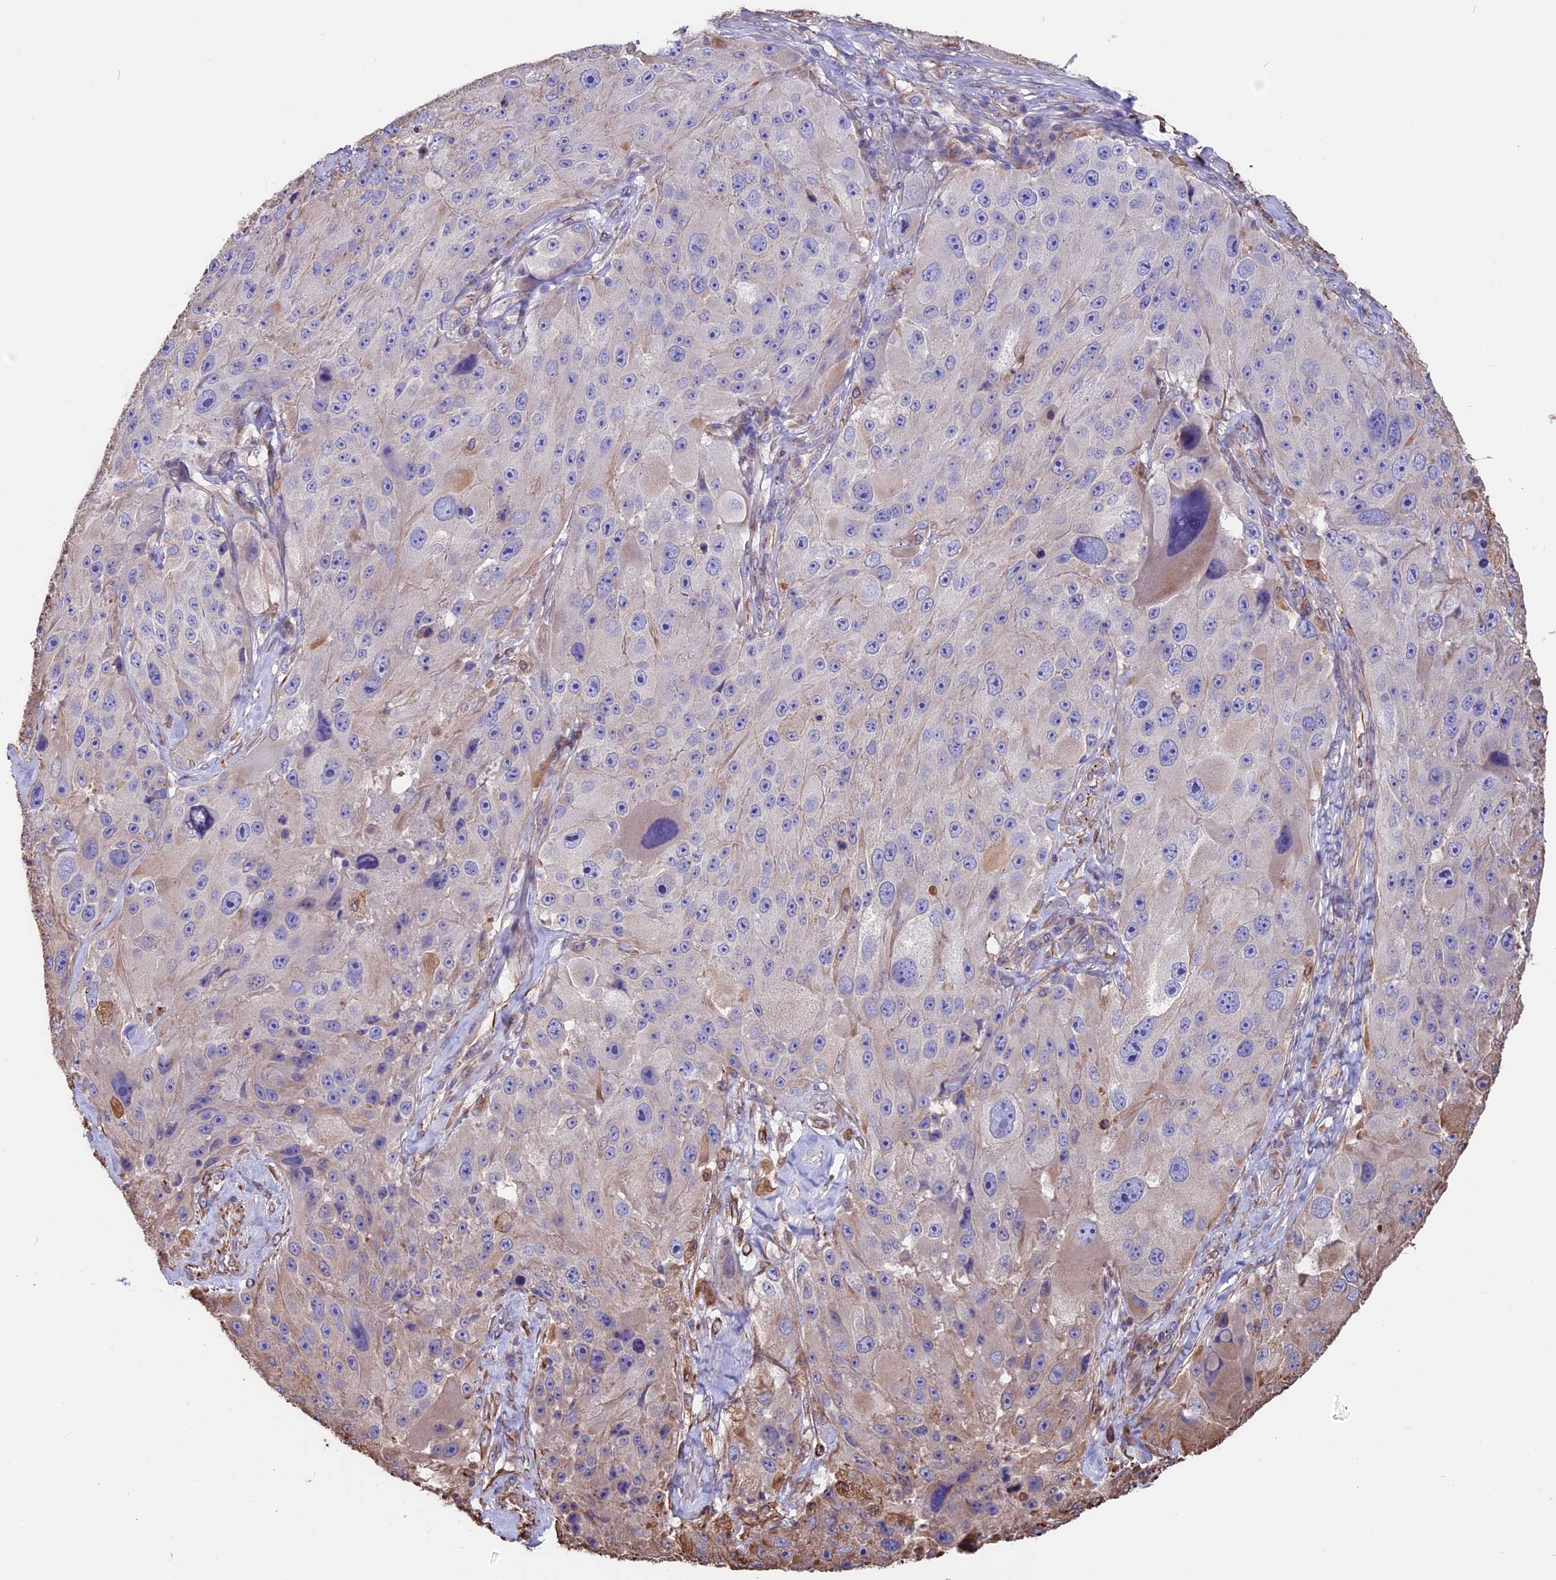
{"staining": {"intensity": "weak", "quantity": "<25%", "location": "cytoplasmic/membranous"}, "tissue": "melanoma", "cell_type": "Tumor cells", "image_type": "cancer", "snomed": [{"axis": "morphology", "description": "Malignant melanoma, Metastatic site"}, {"axis": "topography", "description": "Lymph node"}], "caption": "Immunohistochemical staining of melanoma displays no significant positivity in tumor cells.", "gene": "SEH1L", "patient": {"sex": "male", "age": 62}}